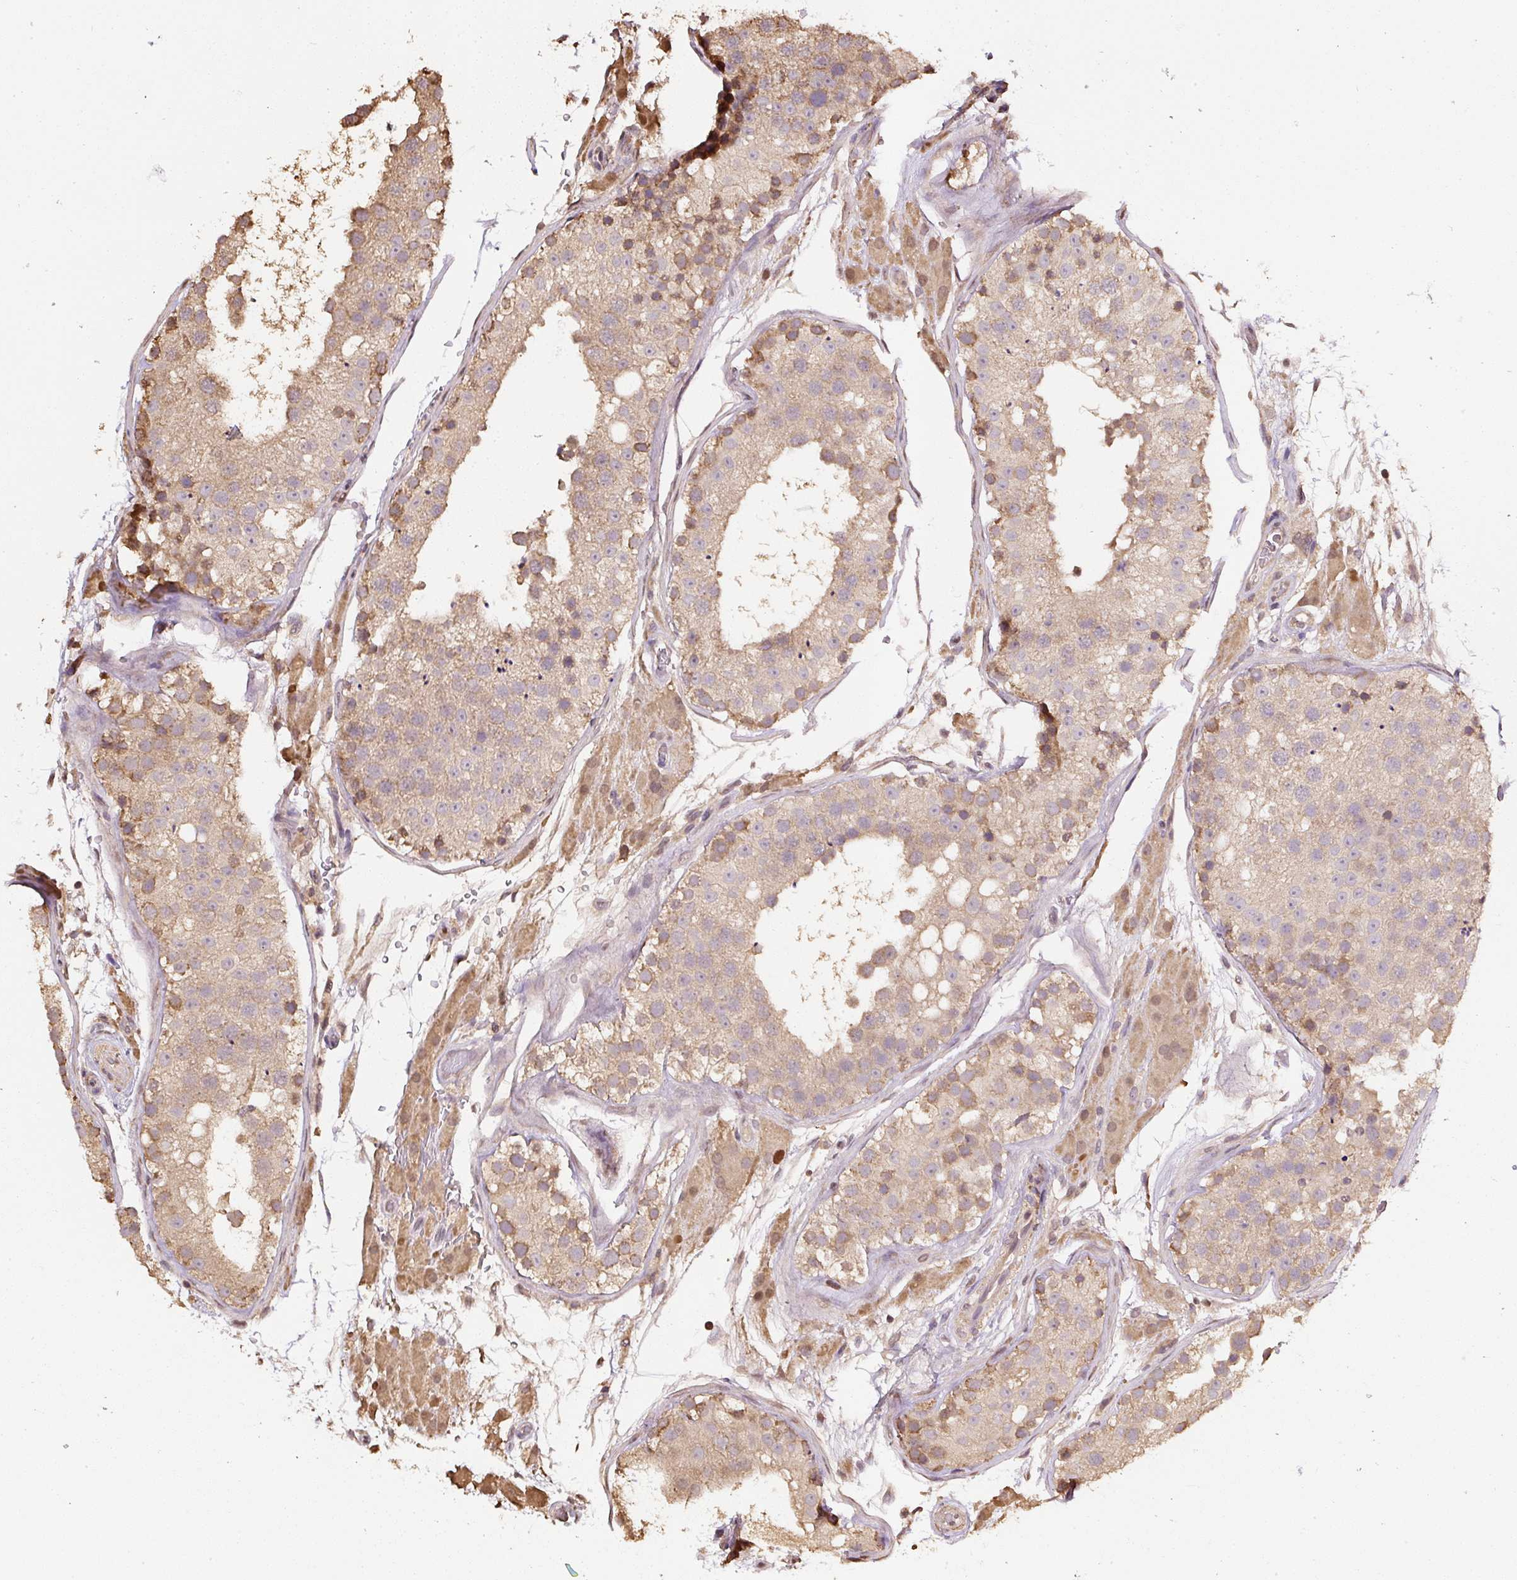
{"staining": {"intensity": "moderate", "quantity": "25%-75%", "location": "cytoplasmic/membranous"}, "tissue": "testis", "cell_type": "Cells in seminiferous ducts", "image_type": "normal", "snomed": [{"axis": "morphology", "description": "Normal tissue, NOS"}, {"axis": "topography", "description": "Testis"}], "caption": "Protein expression analysis of benign testis shows moderate cytoplasmic/membranous expression in about 25%-75% of cells in seminiferous ducts.", "gene": "TMEM170B", "patient": {"sex": "male", "age": 26}}